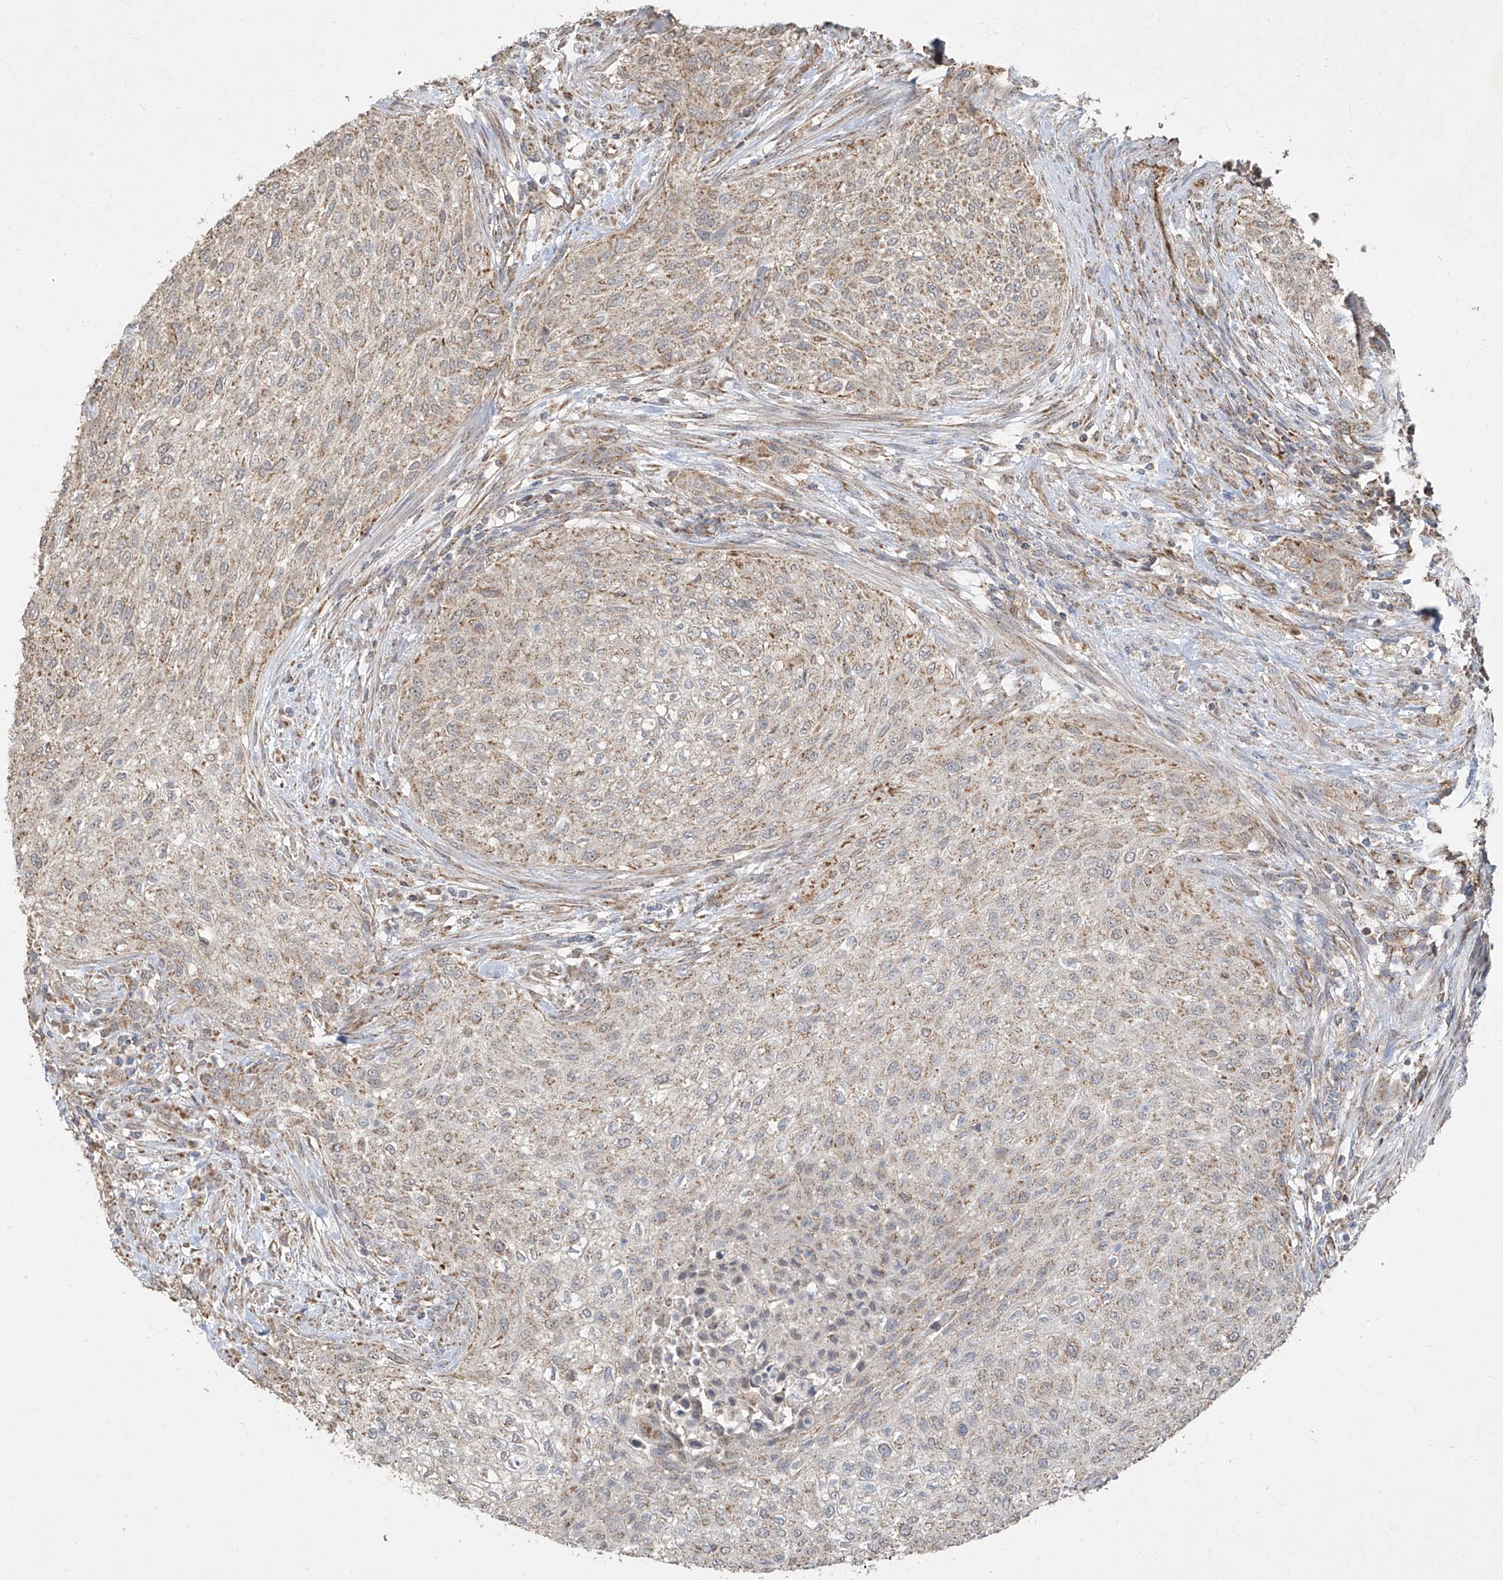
{"staining": {"intensity": "weak", "quantity": ">75%", "location": "cytoplasmic/membranous"}, "tissue": "urothelial cancer", "cell_type": "Tumor cells", "image_type": "cancer", "snomed": [{"axis": "morphology", "description": "Urothelial carcinoma, High grade"}, {"axis": "topography", "description": "Urinary bladder"}], "caption": "The immunohistochemical stain highlights weak cytoplasmic/membranous staining in tumor cells of urothelial carcinoma (high-grade) tissue.", "gene": "UQCC1", "patient": {"sex": "male", "age": 35}}